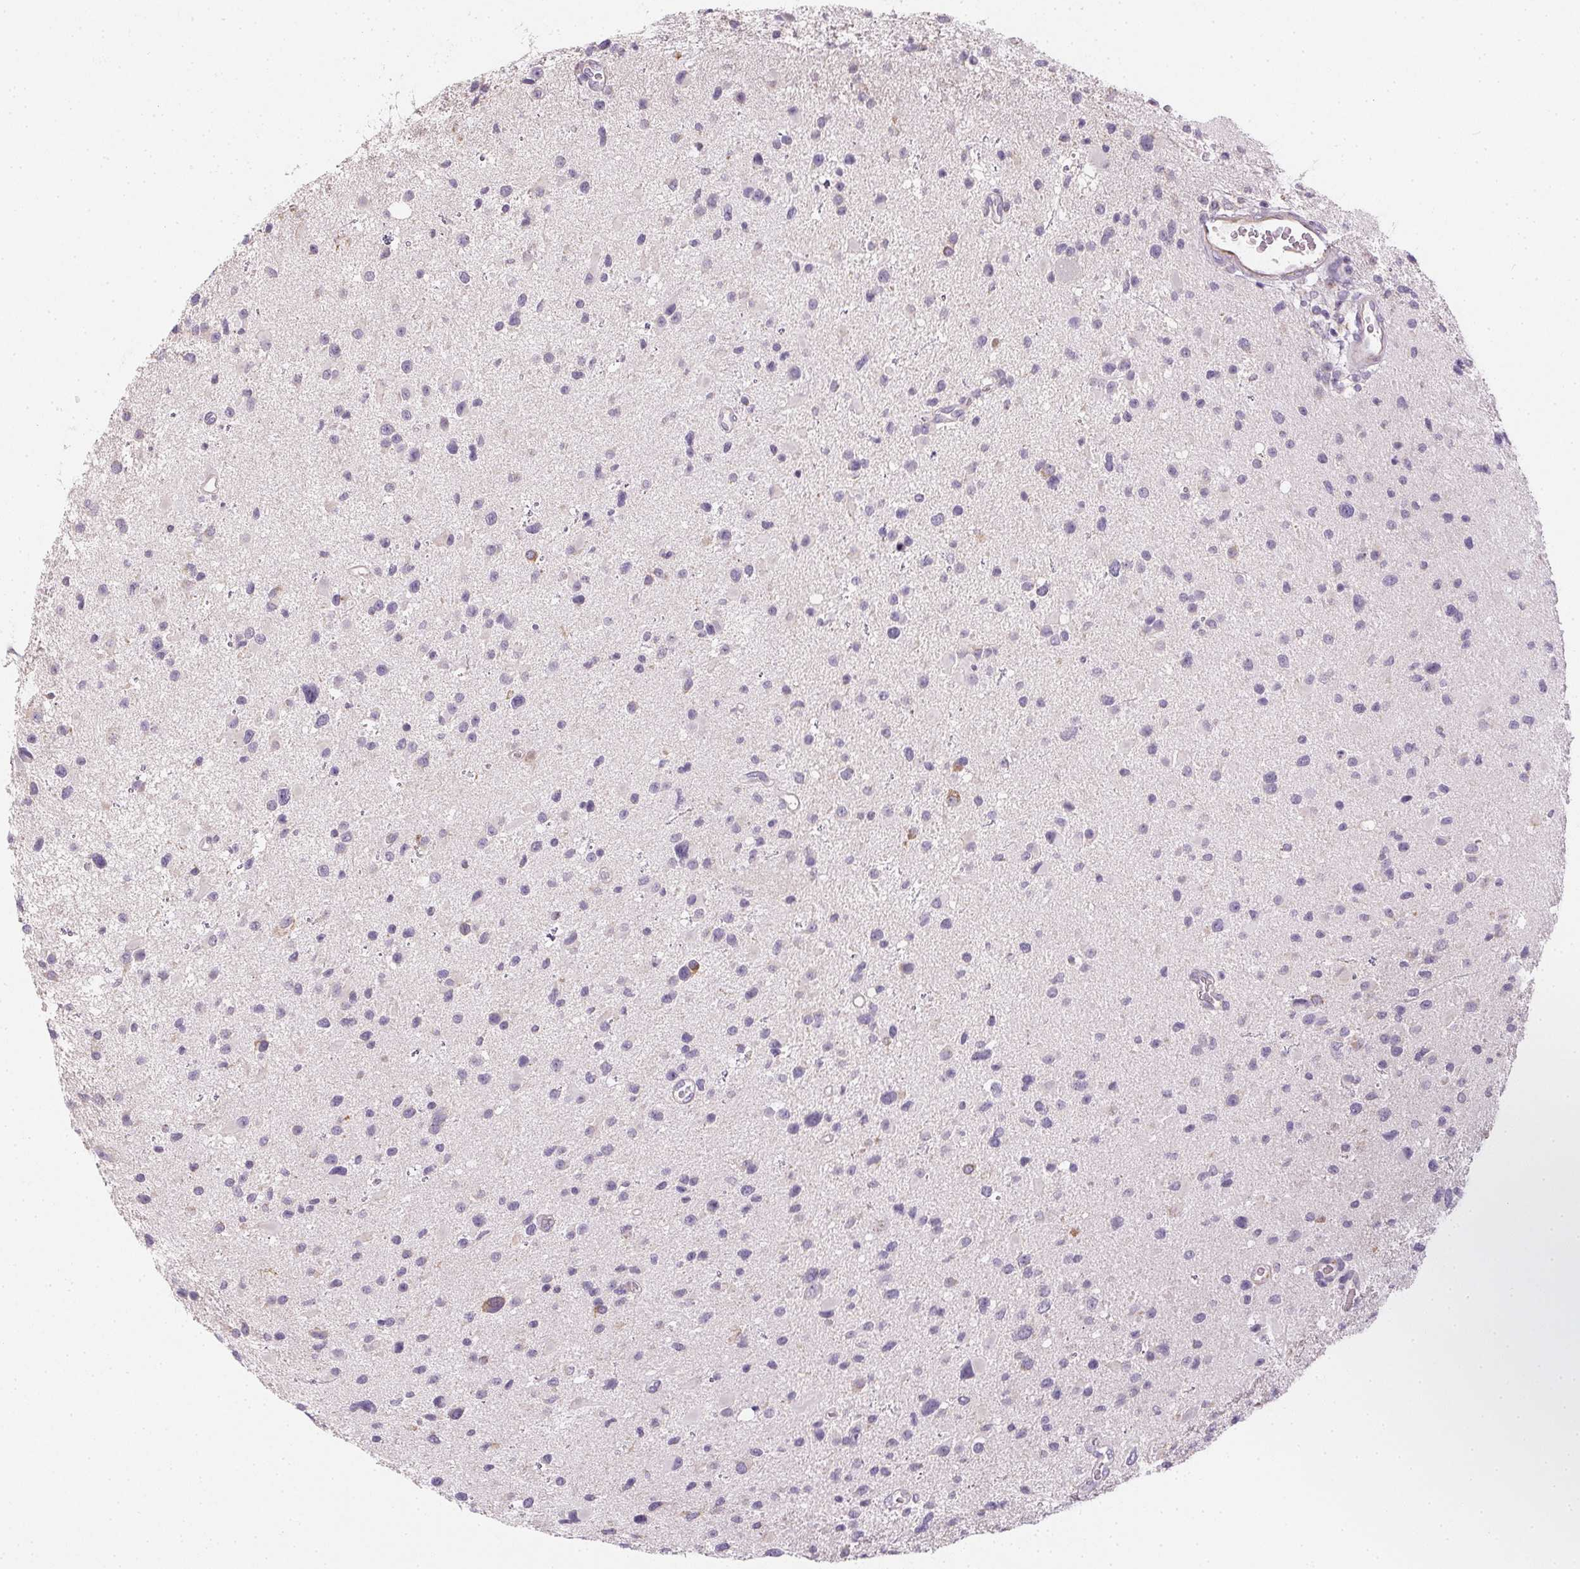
{"staining": {"intensity": "negative", "quantity": "none", "location": "none"}, "tissue": "glioma", "cell_type": "Tumor cells", "image_type": "cancer", "snomed": [{"axis": "morphology", "description": "Glioma, malignant, Low grade"}, {"axis": "topography", "description": "Brain"}], "caption": "Tumor cells are negative for protein expression in human malignant low-grade glioma.", "gene": "SMYD1", "patient": {"sex": "female", "age": 32}}